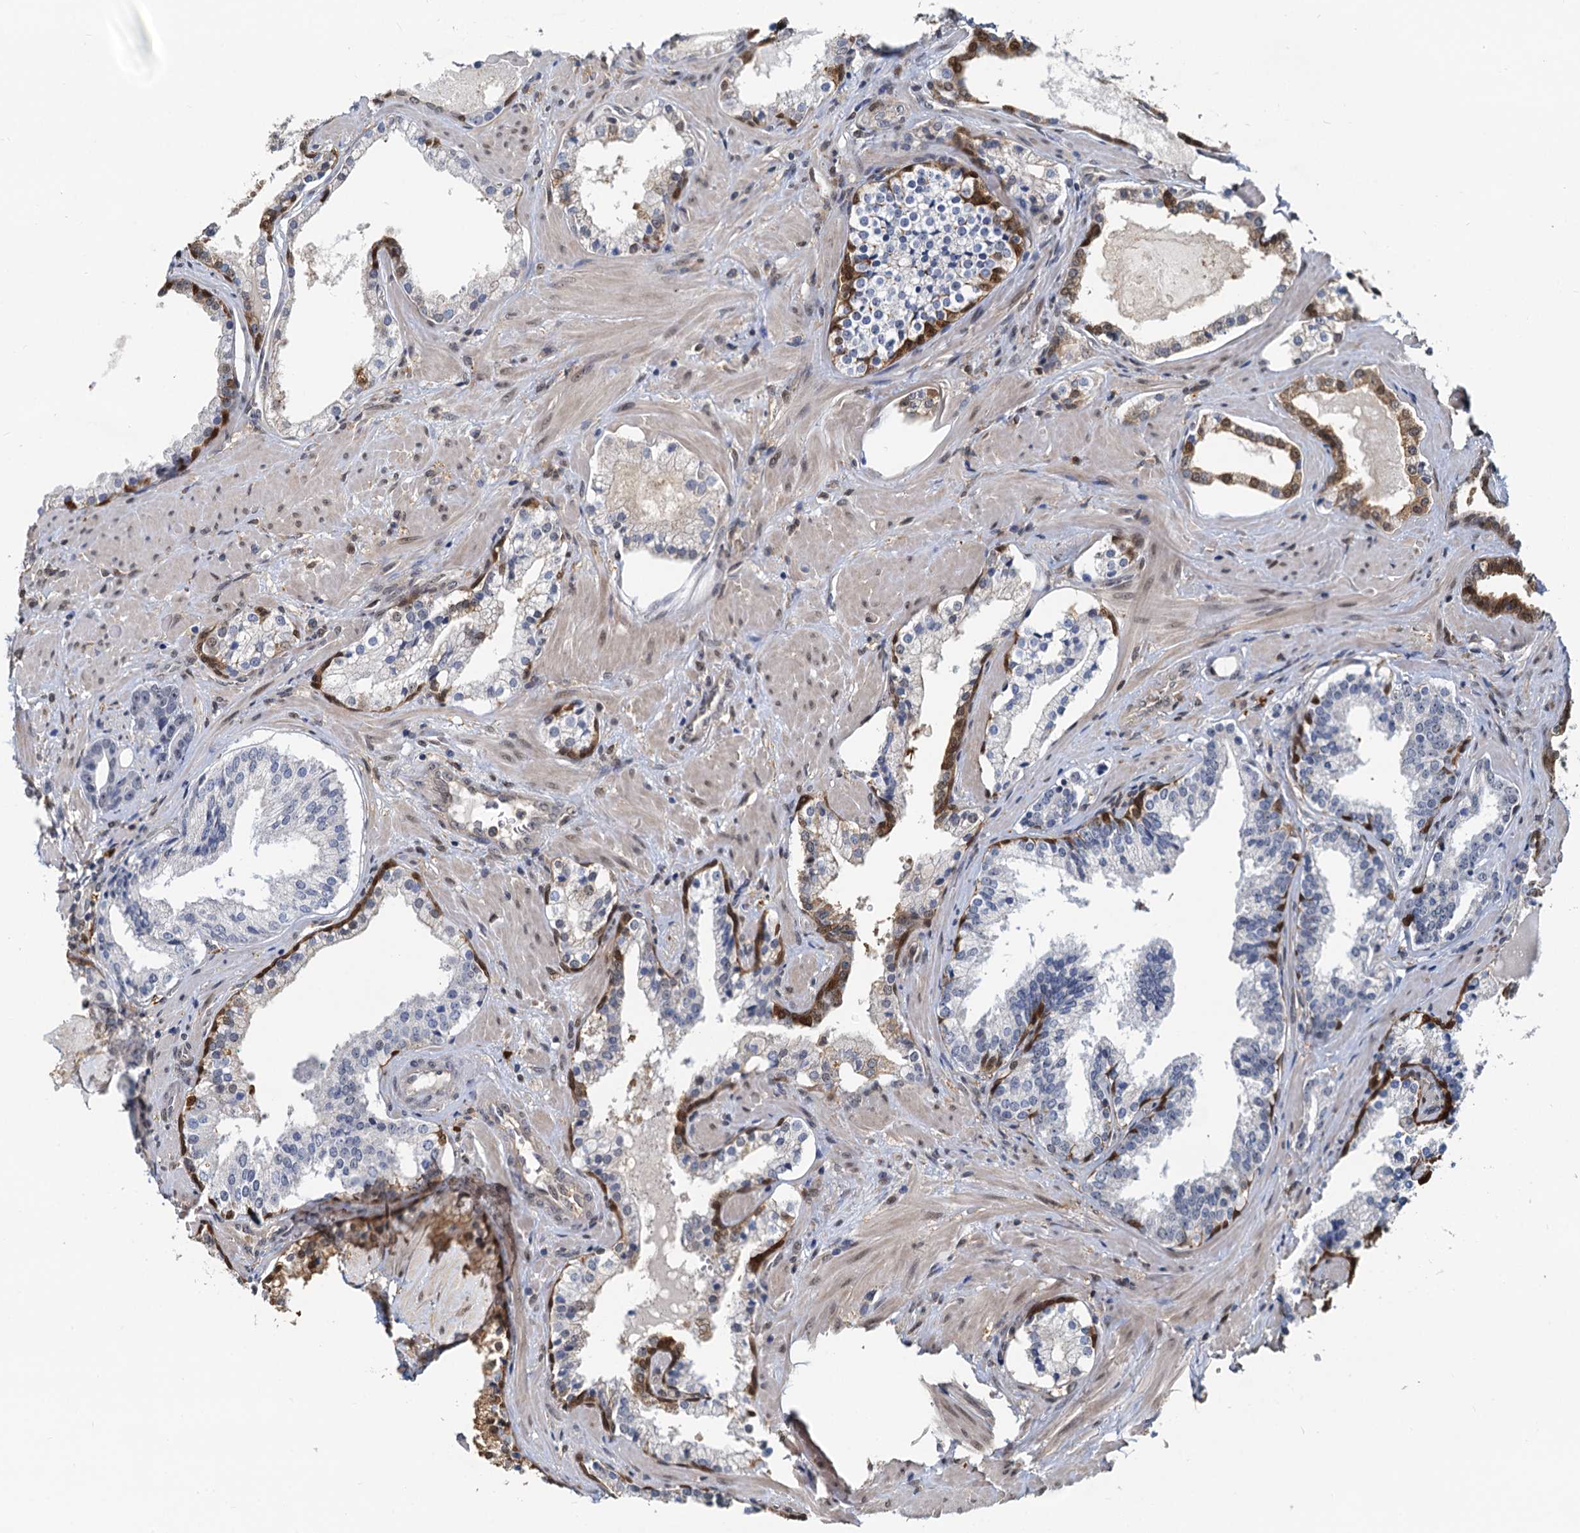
{"staining": {"intensity": "negative", "quantity": "none", "location": "none"}, "tissue": "prostate cancer", "cell_type": "Tumor cells", "image_type": "cancer", "snomed": [{"axis": "morphology", "description": "Adenocarcinoma, High grade"}, {"axis": "topography", "description": "Prostate"}], "caption": "IHC histopathology image of human prostate cancer stained for a protein (brown), which exhibits no staining in tumor cells.", "gene": "SPINDOC", "patient": {"sex": "male", "age": 58}}